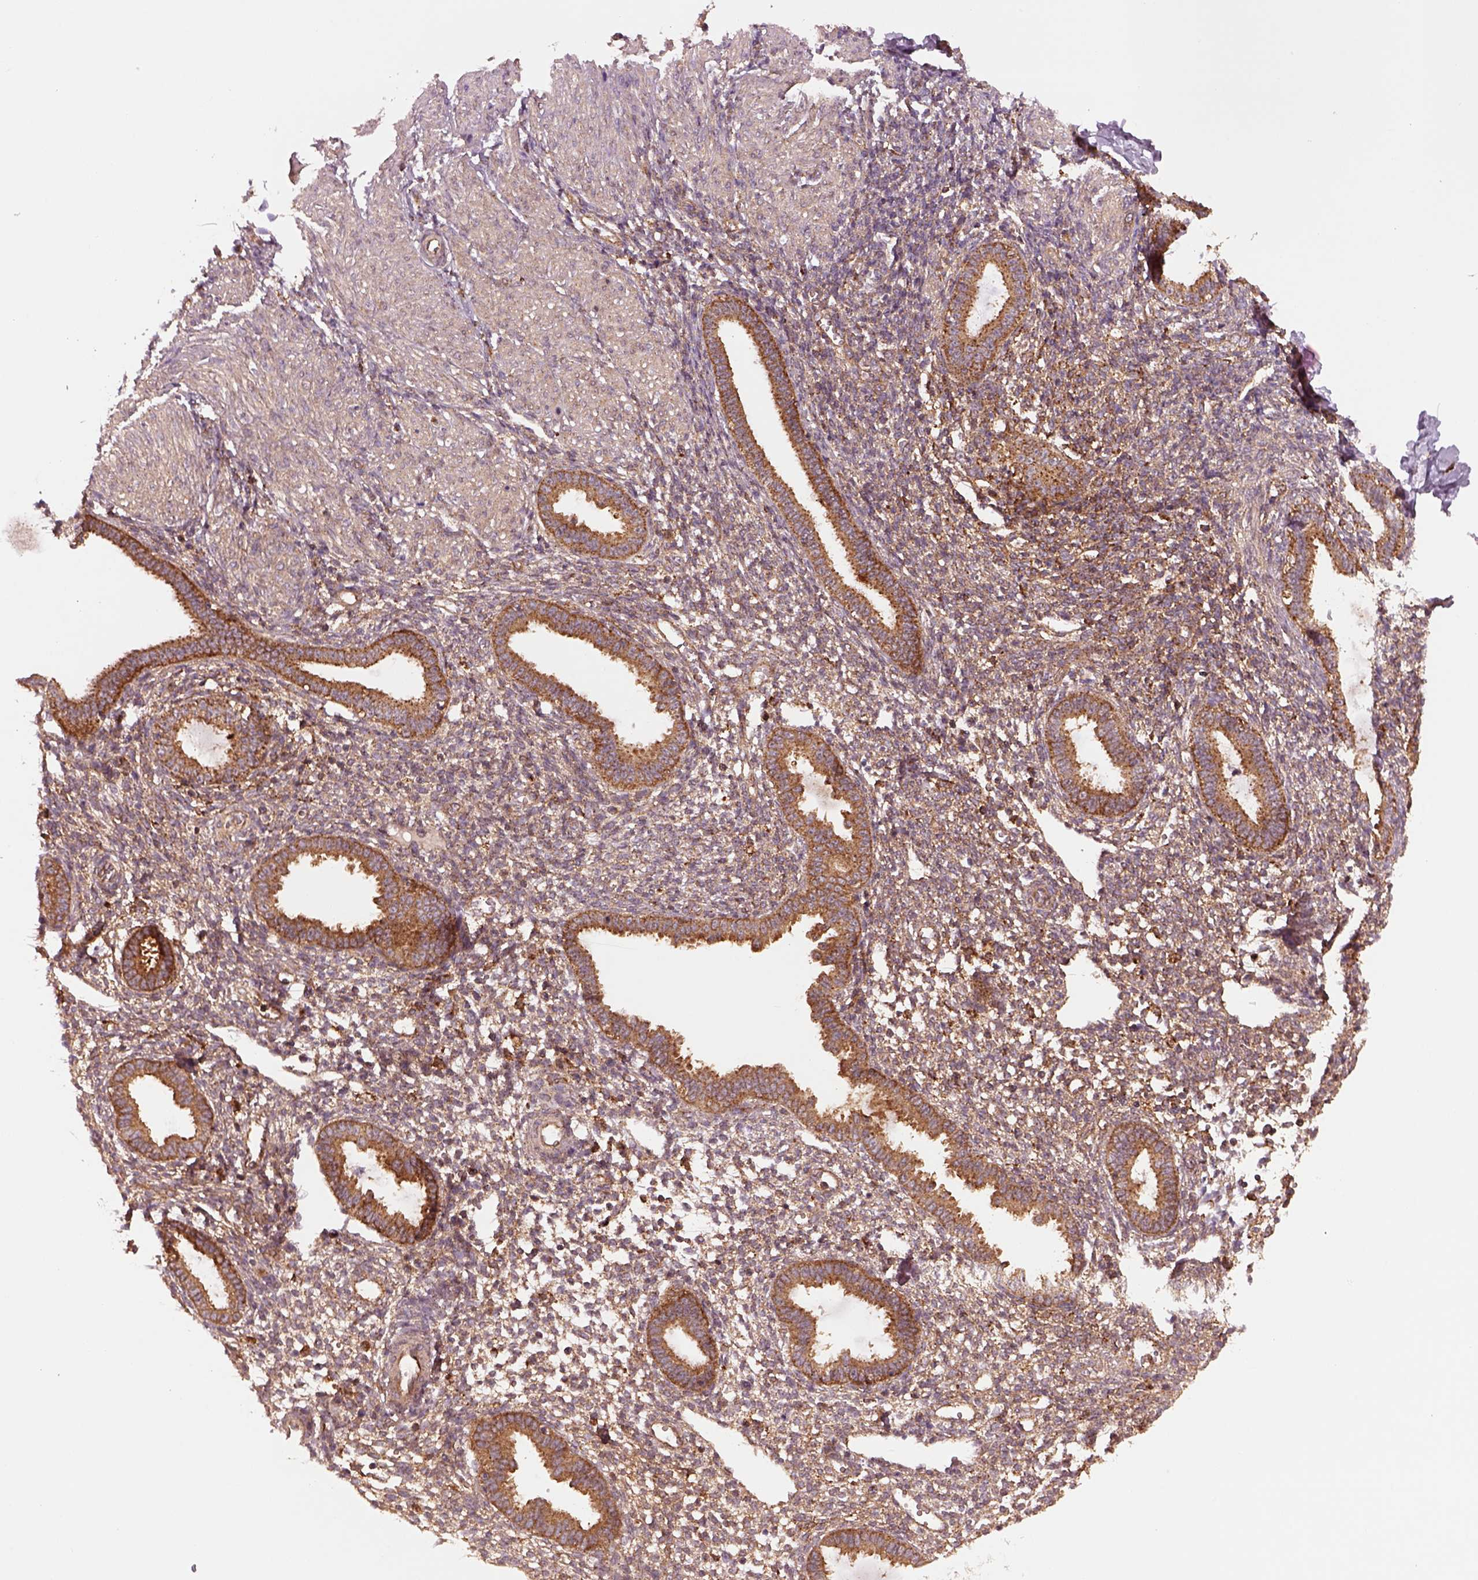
{"staining": {"intensity": "weak", "quantity": "25%-75%", "location": "cytoplasmic/membranous"}, "tissue": "endometrium", "cell_type": "Cells in endometrial stroma", "image_type": "normal", "snomed": [{"axis": "morphology", "description": "Normal tissue, NOS"}, {"axis": "topography", "description": "Endometrium"}], "caption": "This histopathology image reveals benign endometrium stained with immunohistochemistry (IHC) to label a protein in brown. The cytoplasmic/membranous of cells in endometrial stroma show weak positivity for the protein. Nuclei are counter-stained blue.", "gene": "WASHC2A", "patient": {"sex": "female", "age": 36}}